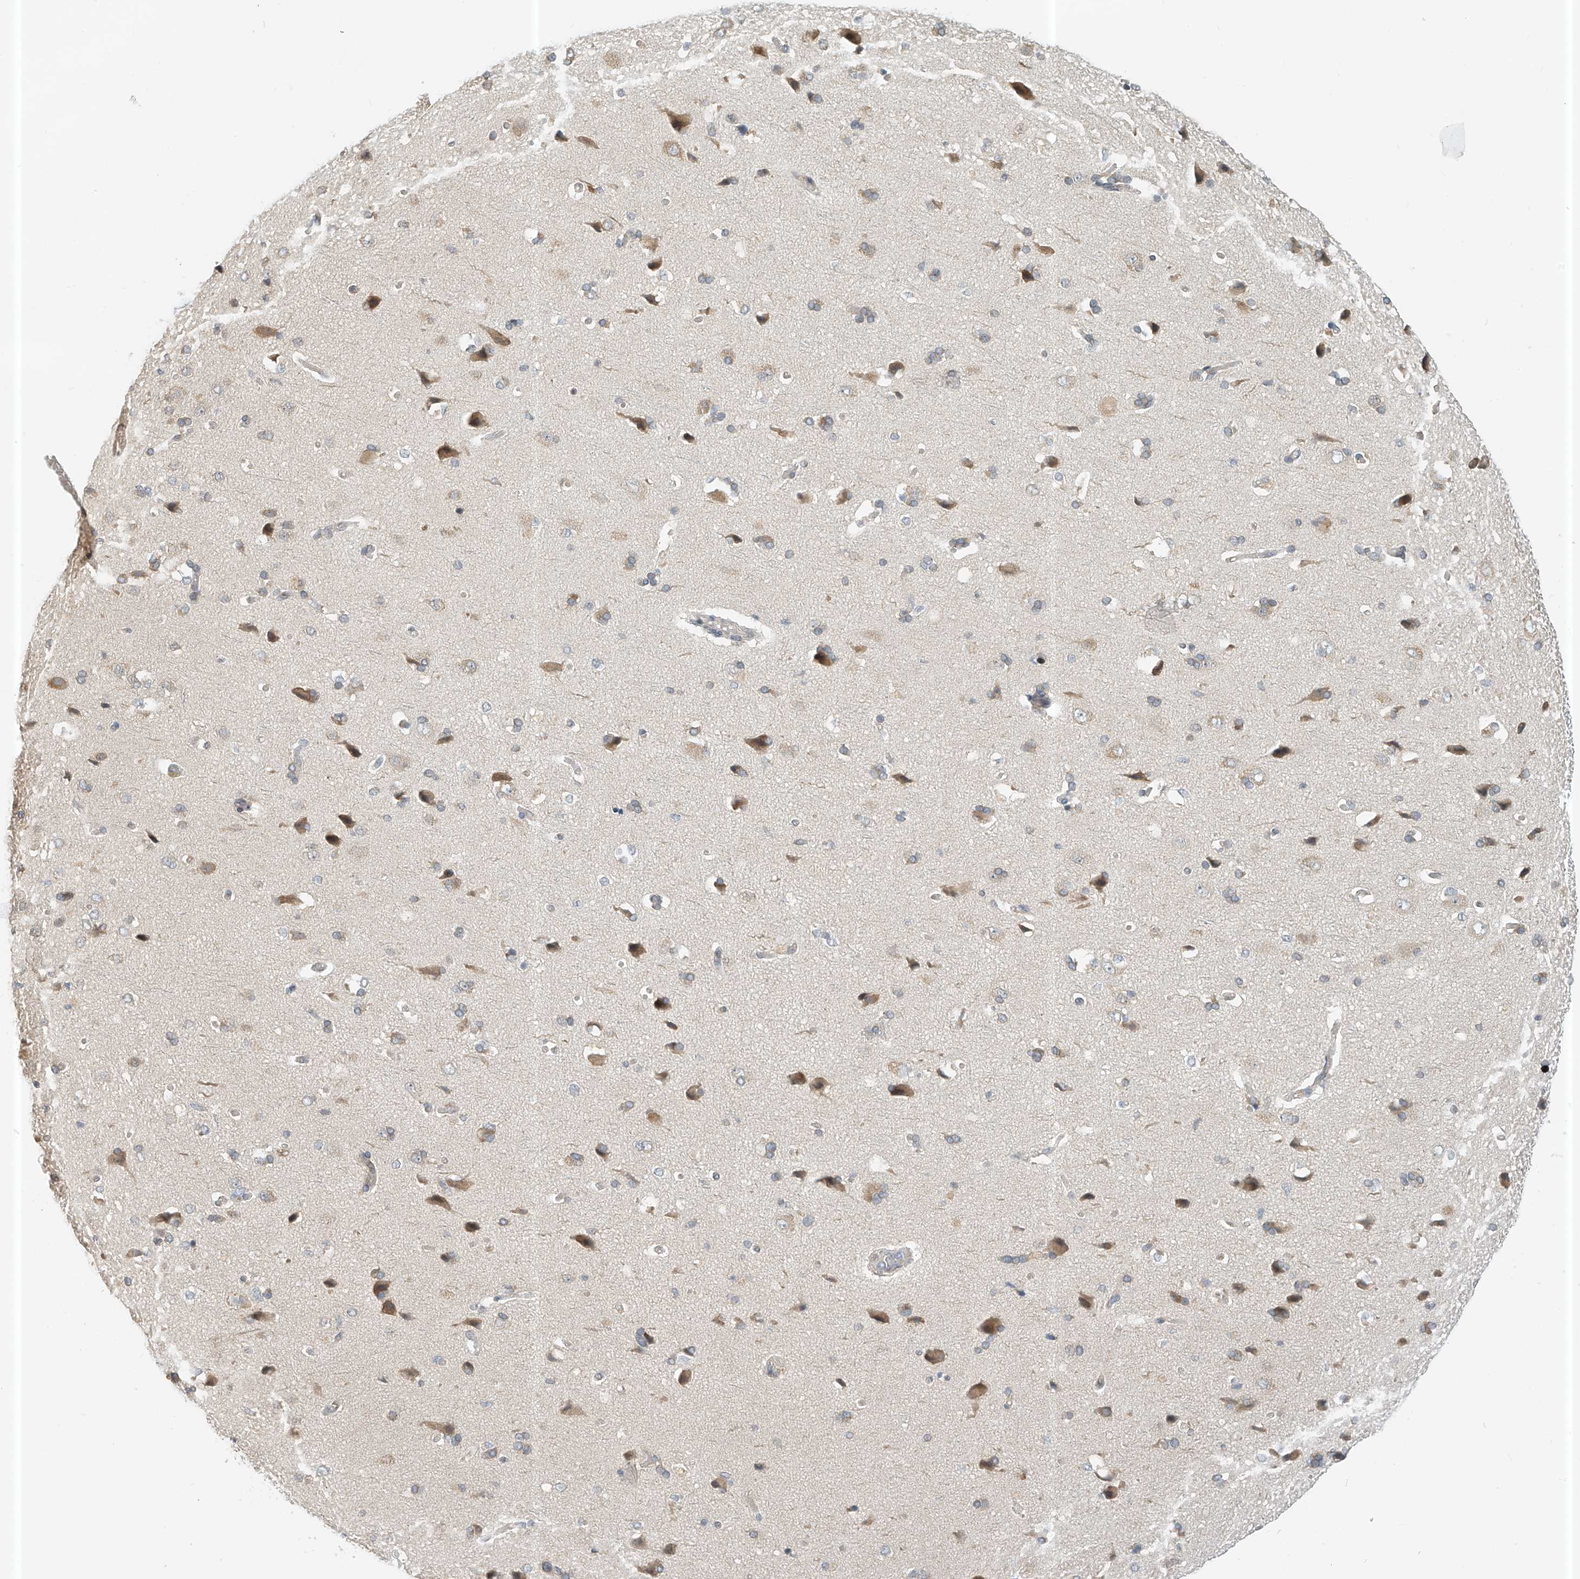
{"staining": {"intensity": "negative", "quantity": "none", "location": "none"}, "tissue": "cerebral cortex", "cell_type": "Endothelial cells", "image_type": "normal", "snomed": [{"axis": "morphology", "description": "Normal tissue, NOS"}, {"axis": "topography", "description": "Cerebral cortex"}], "caption": "A high-resolution histopathology image shows immunohistochemistry staining of benign cerebral cortex, which reveals no significant staining in endothelial cells.", "gene": "PPA2", "patient": {"sex": "male", "age": 62}}